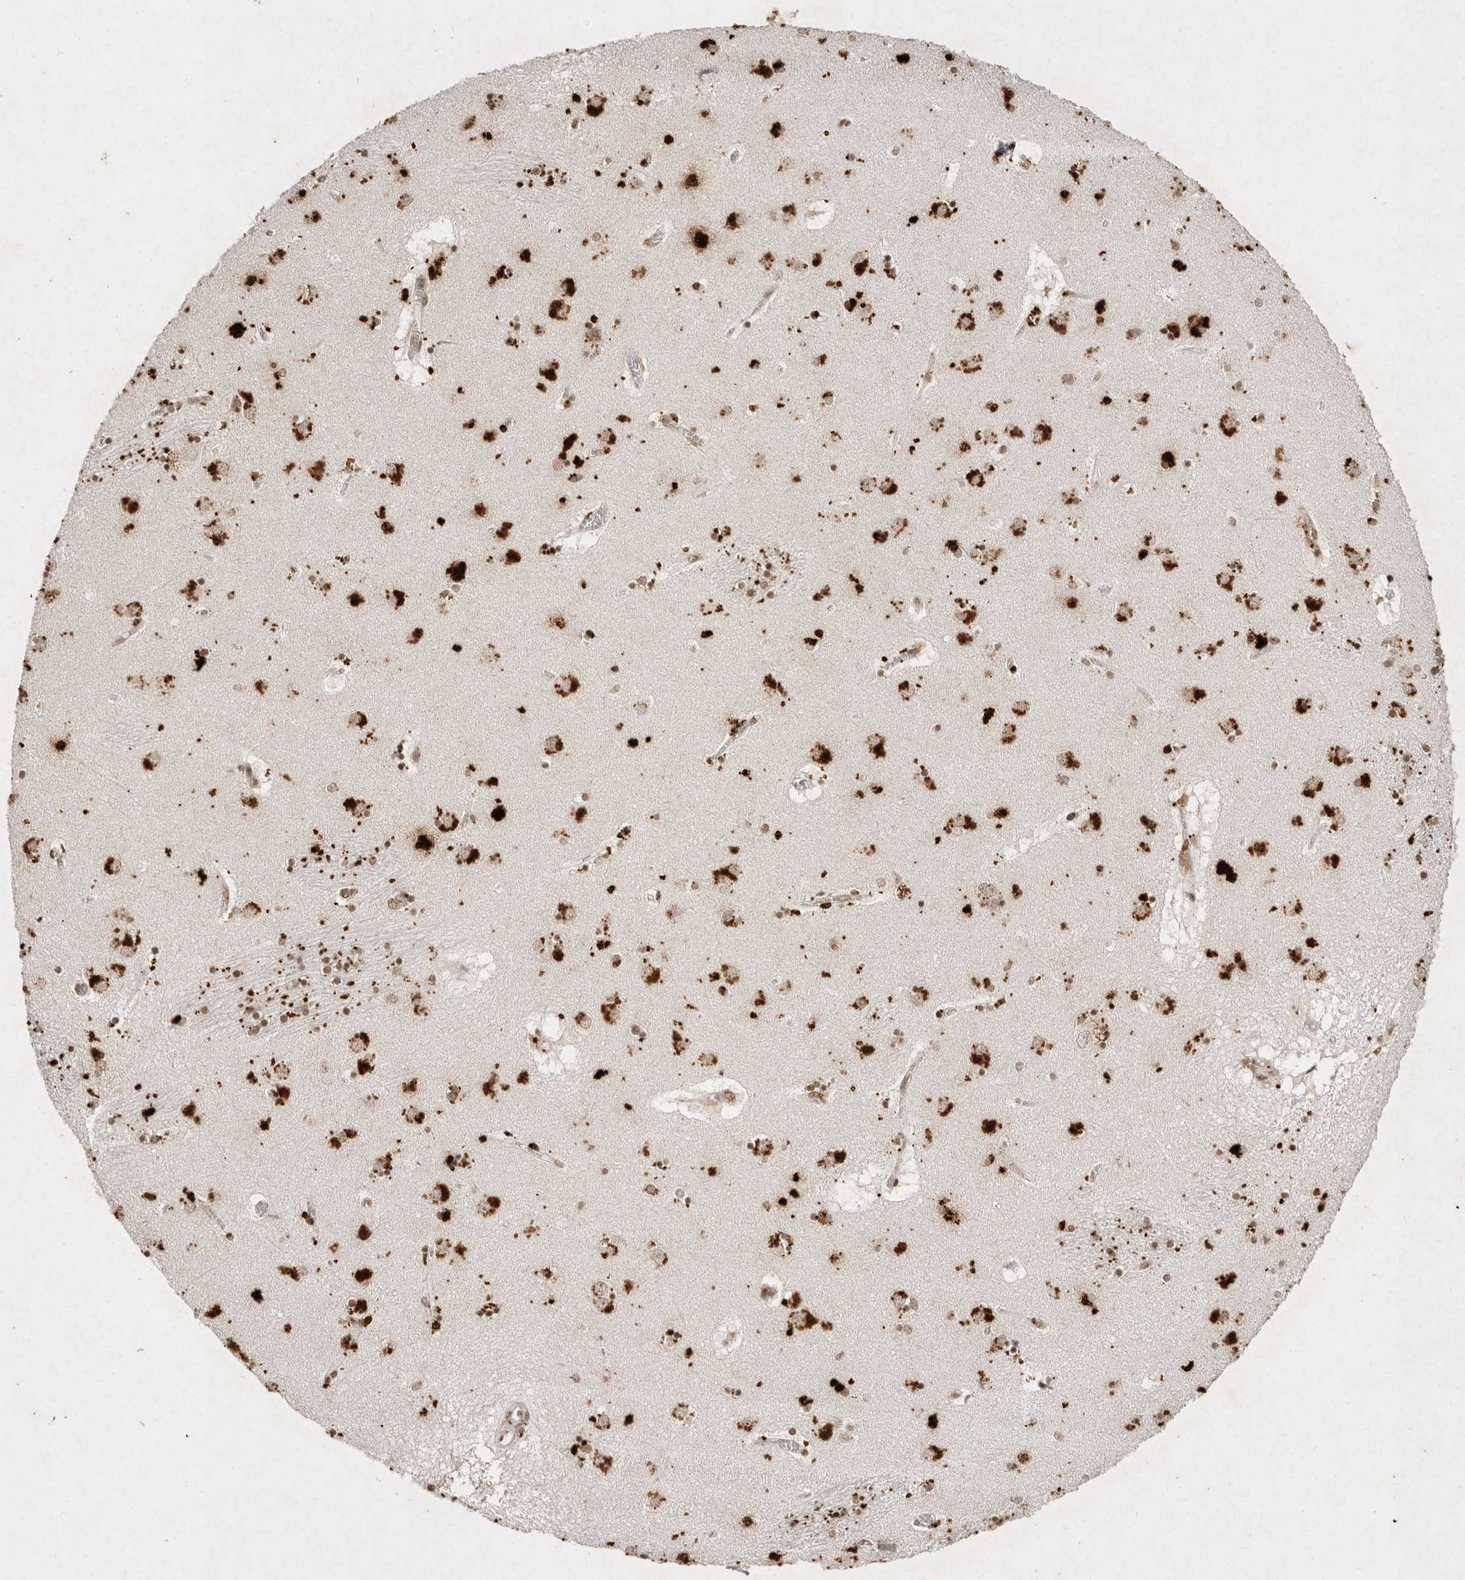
{"staining": {"intensity": "strong", "quantity": "25%-75%", "location": "cytoplasmic/membranous,nuclear"}, "tissue": "caudate", "cell_type": "Glial cells", "image_type": "normal", "snomed": [{"axis": "morphology", "description": "Normal tissue, NOS"}, {"axis": "topography", "description": "Lateral ventricle wall"}], "caption": "High-magnification brightfield microscopy of benign caudate stained with DAB (3,3'-diaminobenzidine) (brown) and counterstained with hematoxylin (blue). glial cells exhibit strong cytoplasmic/membranous,nuclear positivity is identified in about25%-75% of cells. Using DAB (brown) and hematoxylin (blue) stains, captured at high magnification using brightfield microscopy.", "gene": "NKX3", "patient": {"sex": "male", "age": 70}}